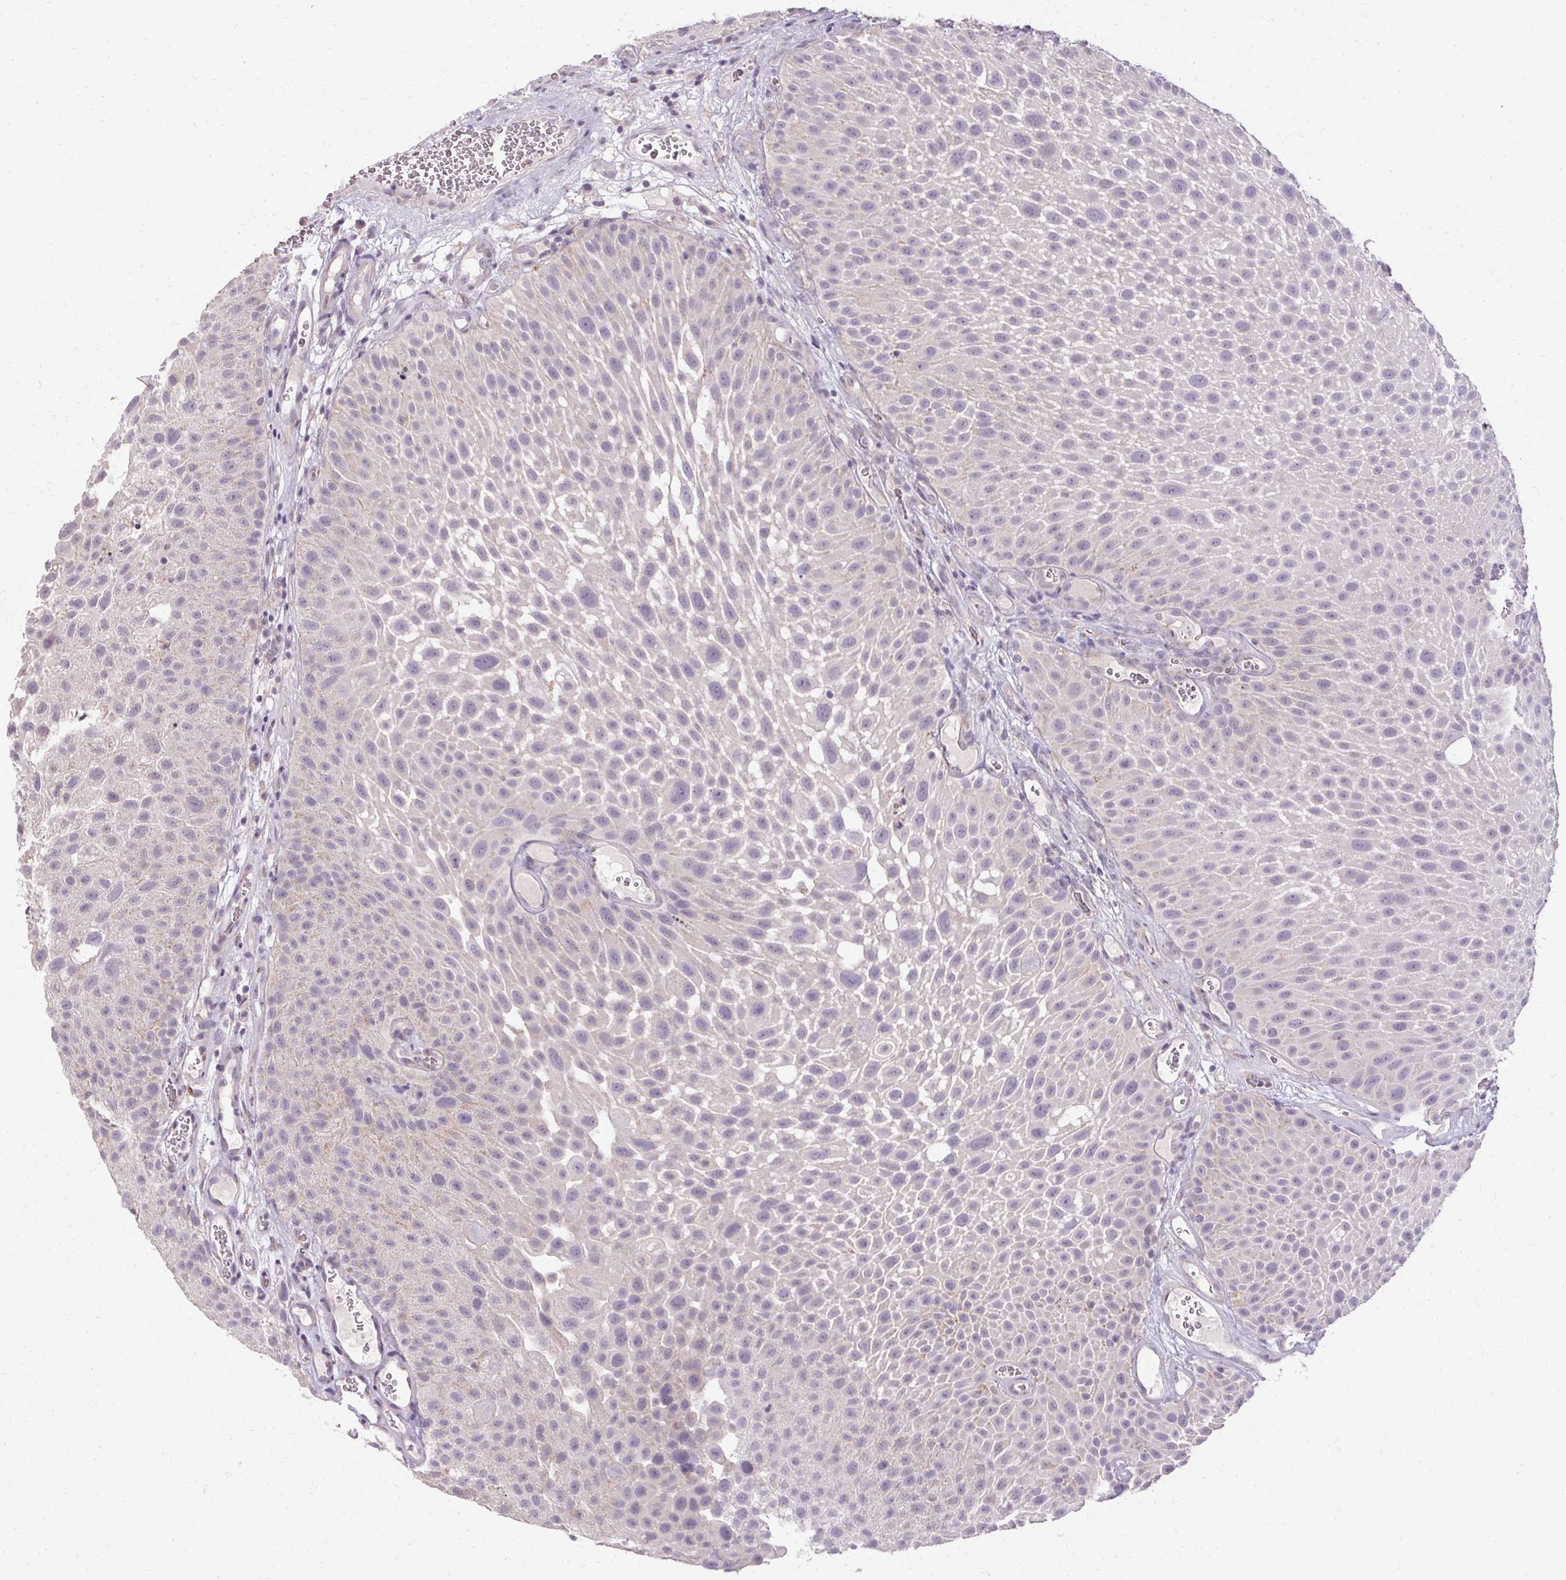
{"staining": {"intensity": "negative", "quantity": "none", "location": "none"}, "tissue": "urothelial cancer", "cell_type": "Tumor cells", "image_type": "cancer", "snomed": [{"axis": "morphology", "description": "Urothelial carcinoma, Low grade"}, {"axis": "topography", "description": "Urinary bladder"}], "caption": "A photomicrograph of urothelial carcinoma (low-grade) stained for a protein displays no brown staining in tumor cells.", "gene": "HSD17B3", "patient": {"sex": "male", "age": 72}}